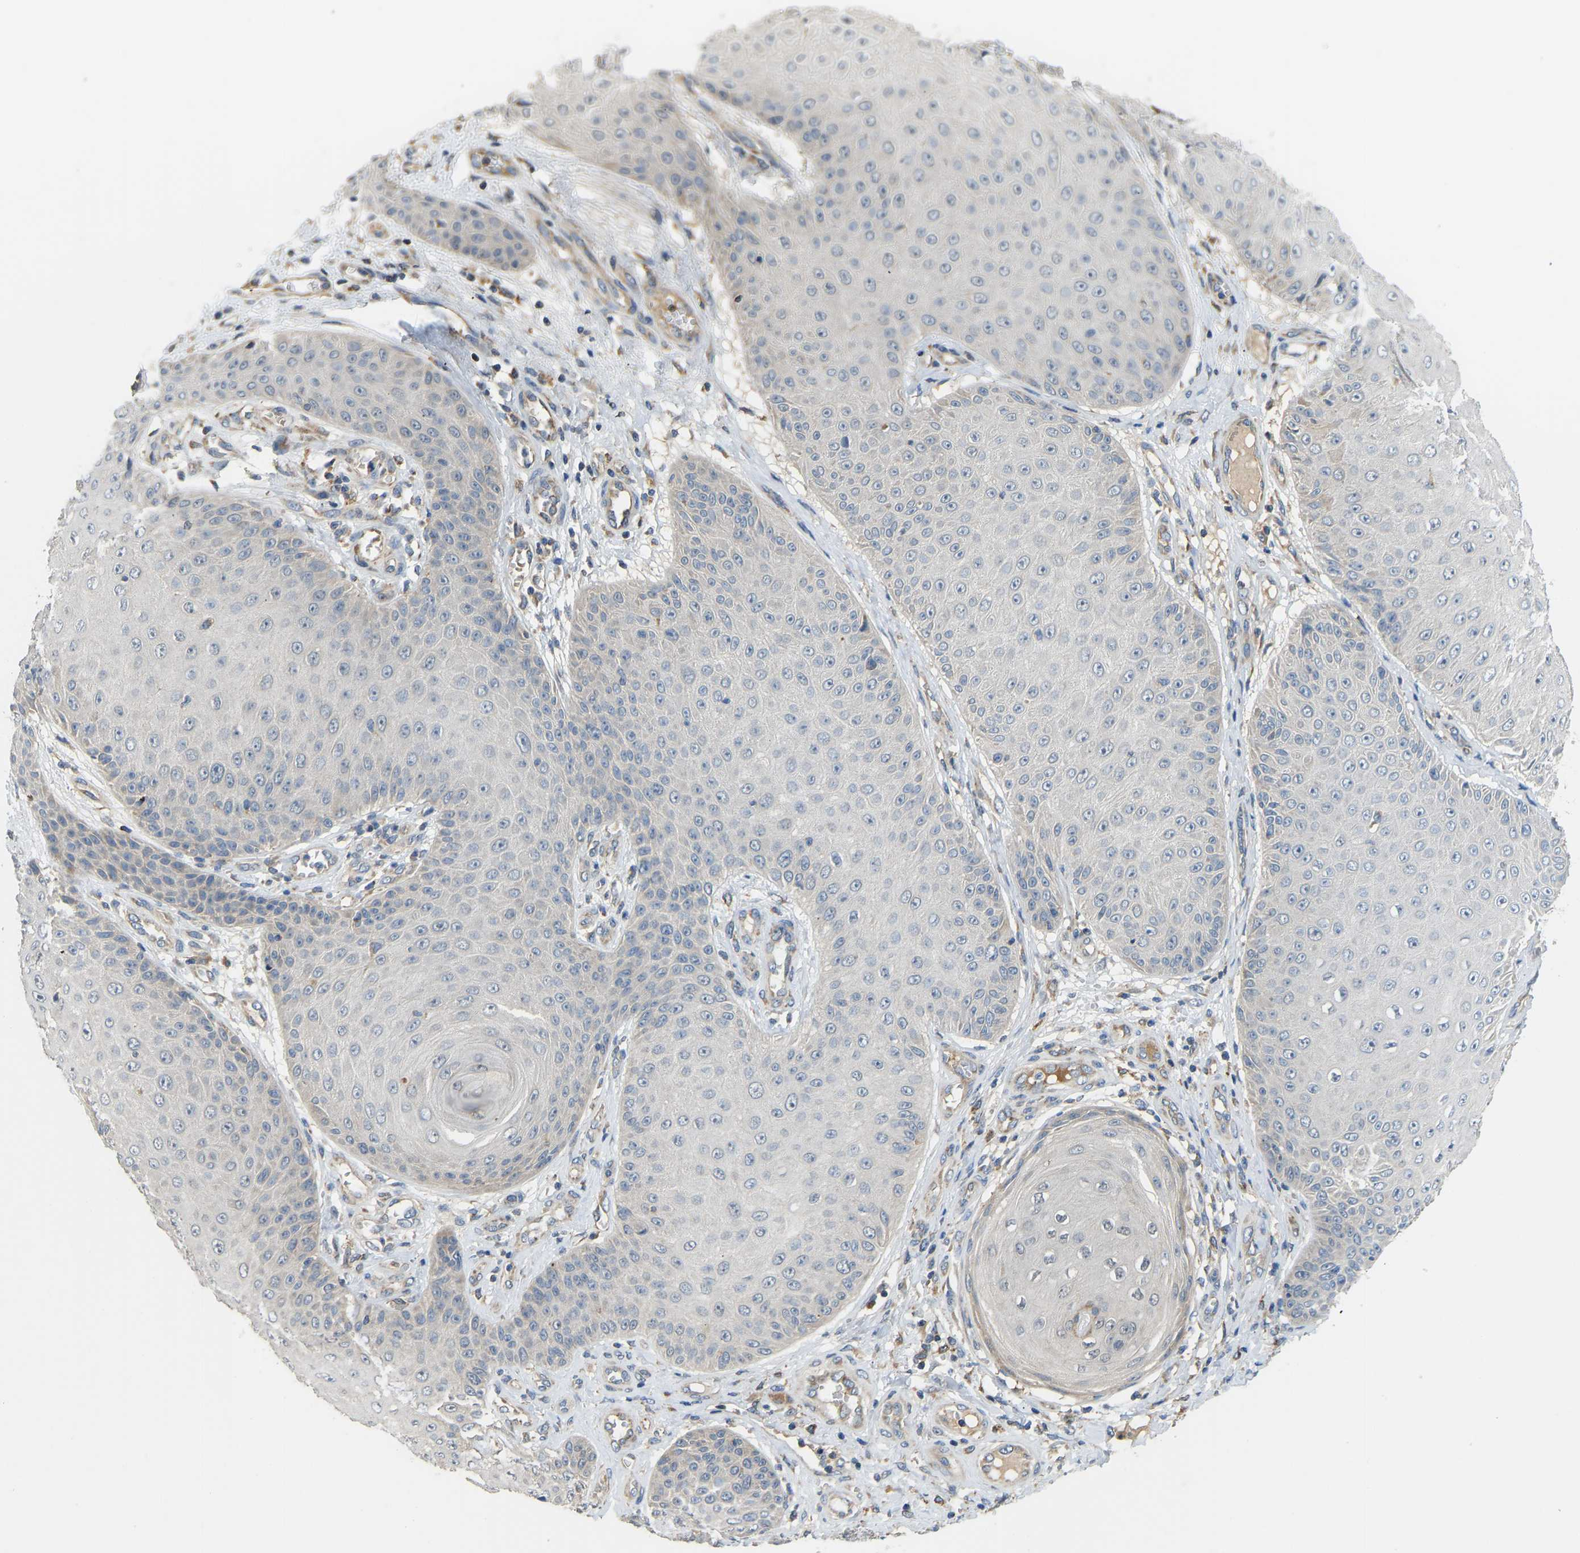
{"staining": {"intensity": "negative", "quantity": "none", "location": "none"}, "tissue": "skin cancer", "cell_type": "Tumor cells", "image_type": "cancer", "snomed": [{"axis": "morphology", "description": "Squamous cell carcinoma, NOS"}, {"axis": "topography", "description": "Skin"}], "caption": "Immunohistochemical staining of human skin squamous cell carcinoma displays no significant positivity in tumor cells.", "gene": "RBP1", "patient": {"sex": "male", "age": 74}}